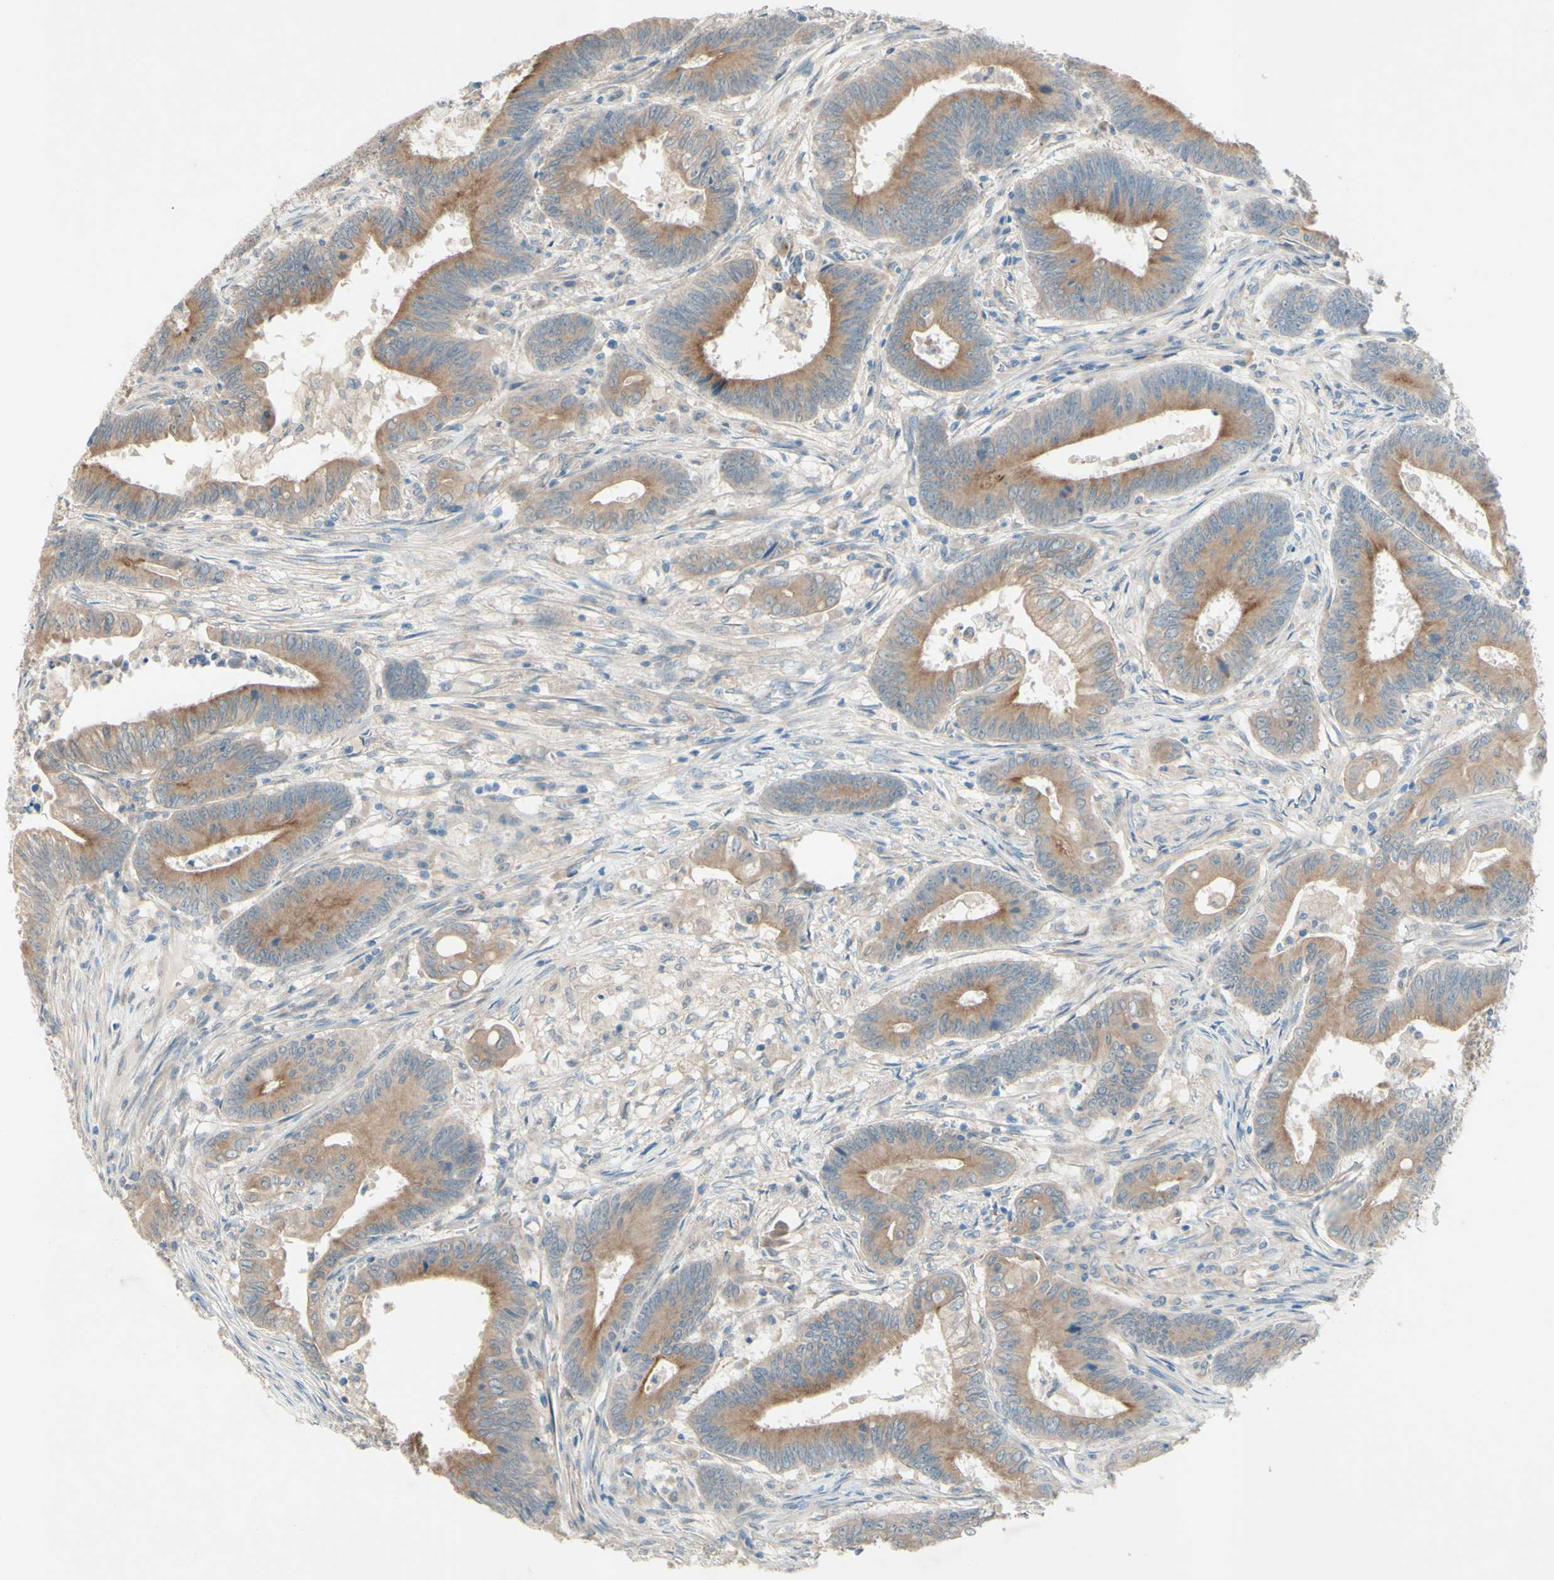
{"staining": {"intensity": "moderate", "quantity": "25%-75%", "location": "cytoplasmic/membranous"}, "tissue": "colorectal cancer", "cell_type": "Tumor cells", "image_type": "cancer", "snomed": [{"axis": "morphology", "description": "Adenocarcinoma, NOS"}, {"axis": "topography", "description": "Colon"}], "caption": "Immunohistochemical staining of colorectal cancer (adenocarcinoma) shows medium levels of moderate cytoplasmic/membranous staining in about 25%-75% of tumor cells.", "gene": "IL2", "patient": {"sex": "male", "age": 45}}